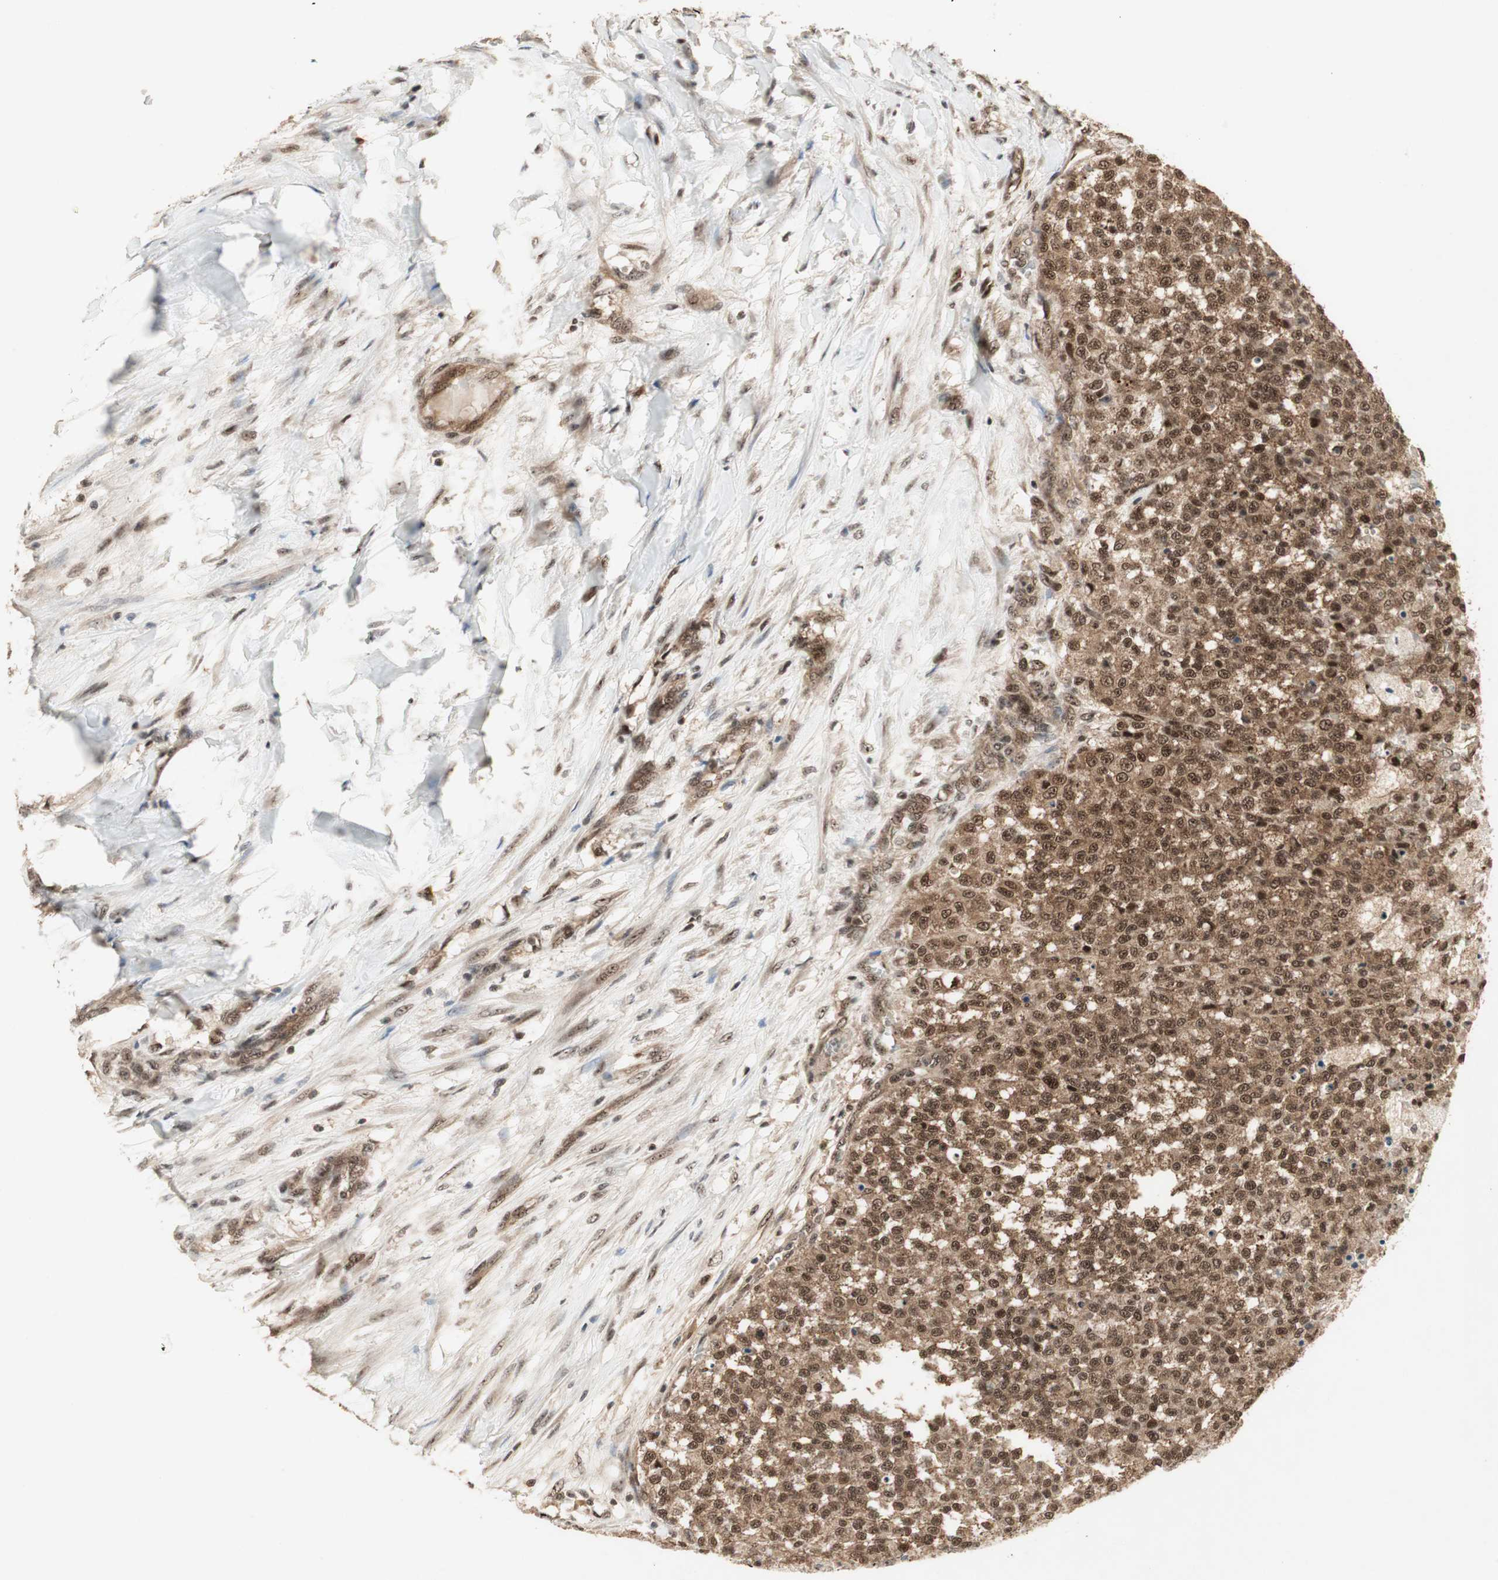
{"staining": {"intensity": "strong", "quantity": ">75%", "location": "cytoplasmic/membranous,nuclear"}, "tissue": "testis cancer", "cell_type": "Tumor cells", "image_type": "cancer", "snomed": [{"axis": "morphology", "description": "Seminoma, NOS"}, {"axis": "topography", "description": "Testis"}], "caption": "Testis cancer stained with a protein marker shows strong staining in tumor cells.", "gene": "CSNK2B", "patient": {"sex": "male", "age": 59}}